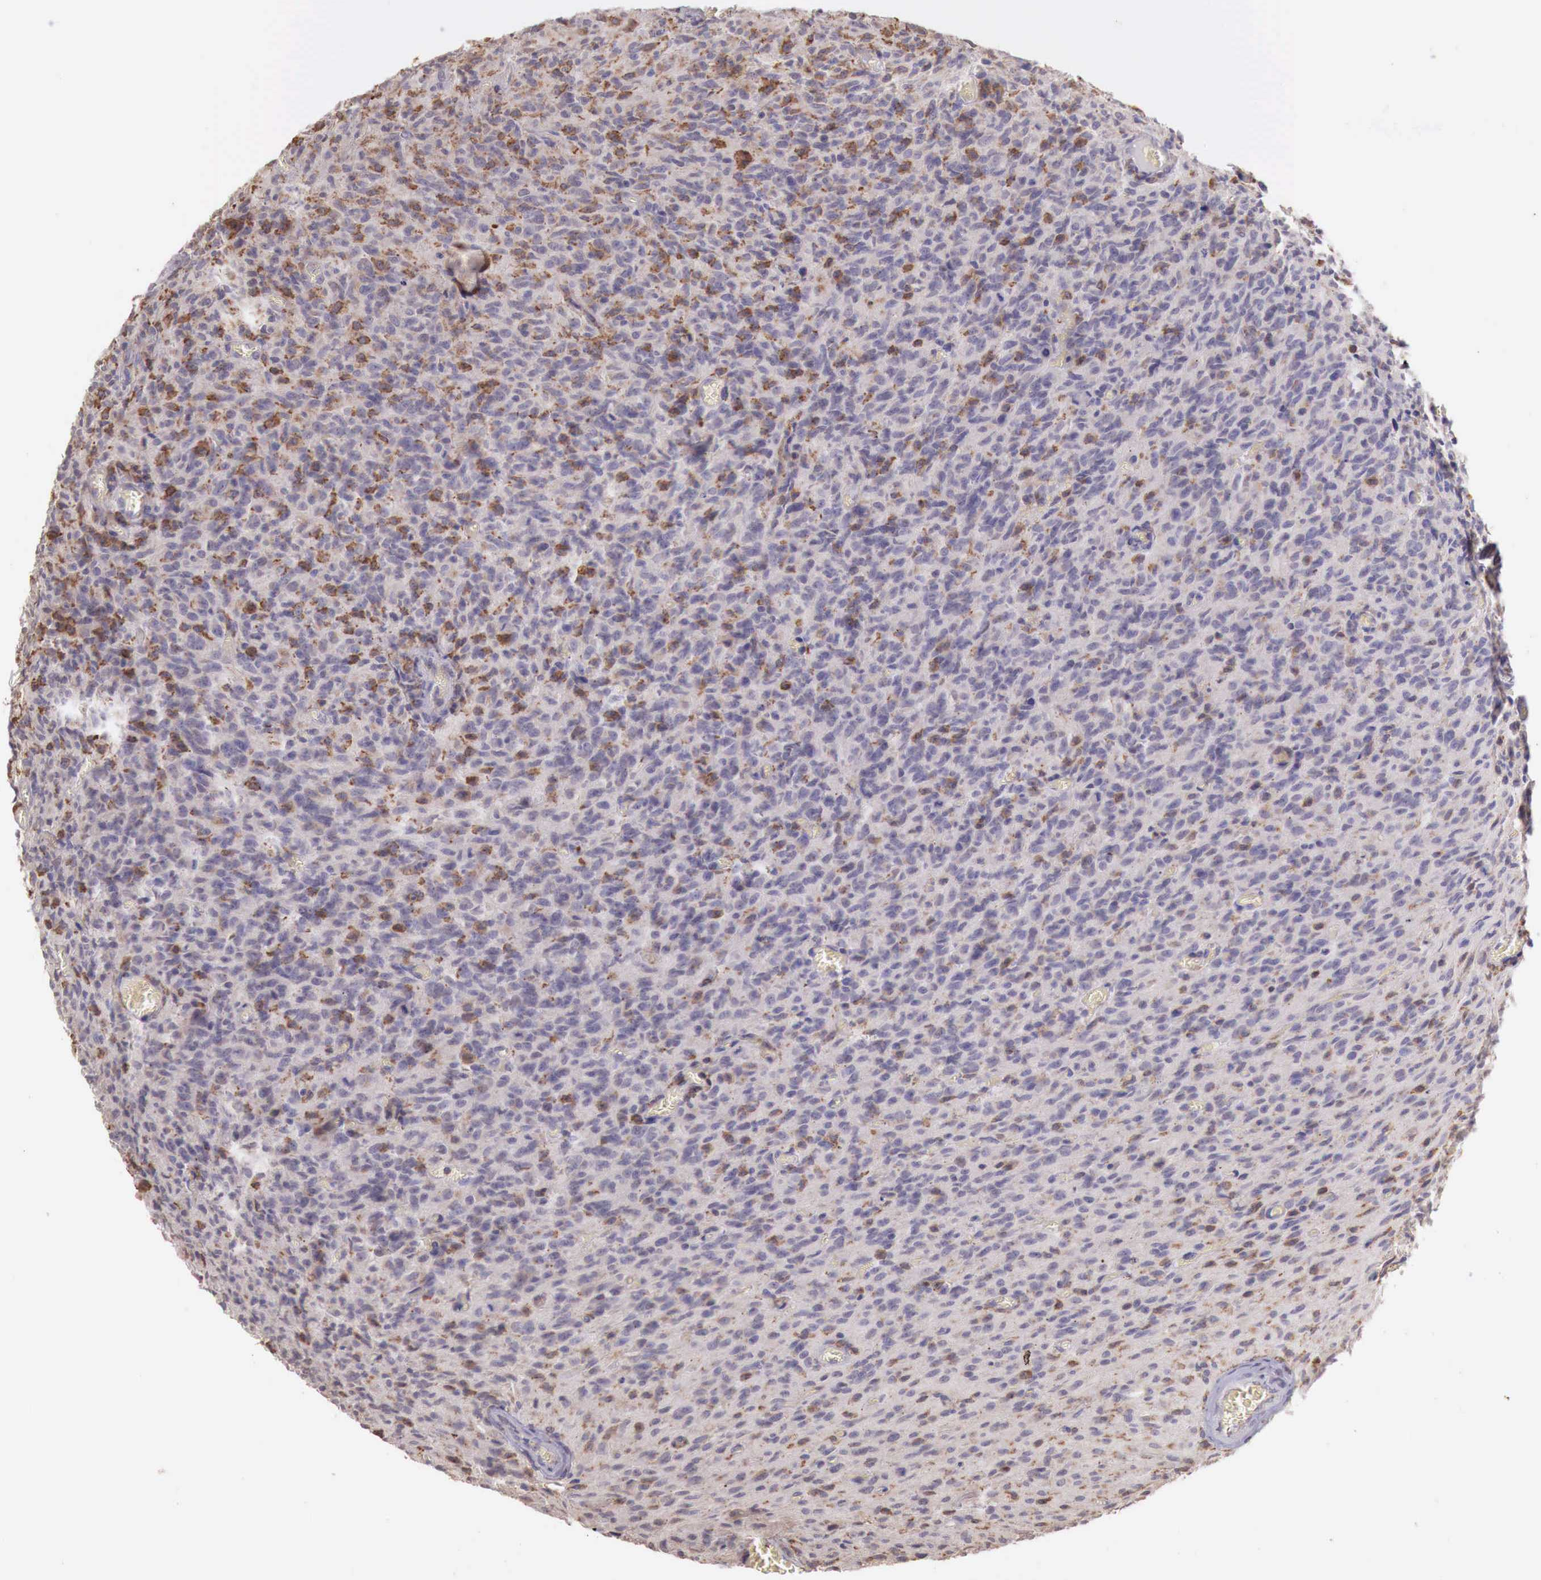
{"staining": {"intensity": "weak", "quantity": "<25%", "location": "cytoplasmic/membranous"}, "tissue": "glioma", "cell_type": "Tumor cells", "image_type": "cancer", "snomed": [{"axis": "morphology", "description": "Glioma, malignant, High grade"}, {"axis": "topography", "description": "Brain"}], "caption": "Immunohistochemistry (IHC) photomicrograph of neoplastic tissue: human glioma stained with DAB (3,3'-diaminobenzidine) displays no significant protein staining in tumor cells. (Brightfield microscopy of DAB (3,3'-diaminobenzidine) immunohistochemistry (IHC) at high magnification).", "gene": "CHRDL1", "patient": {"sex": "male", "age": 56}}